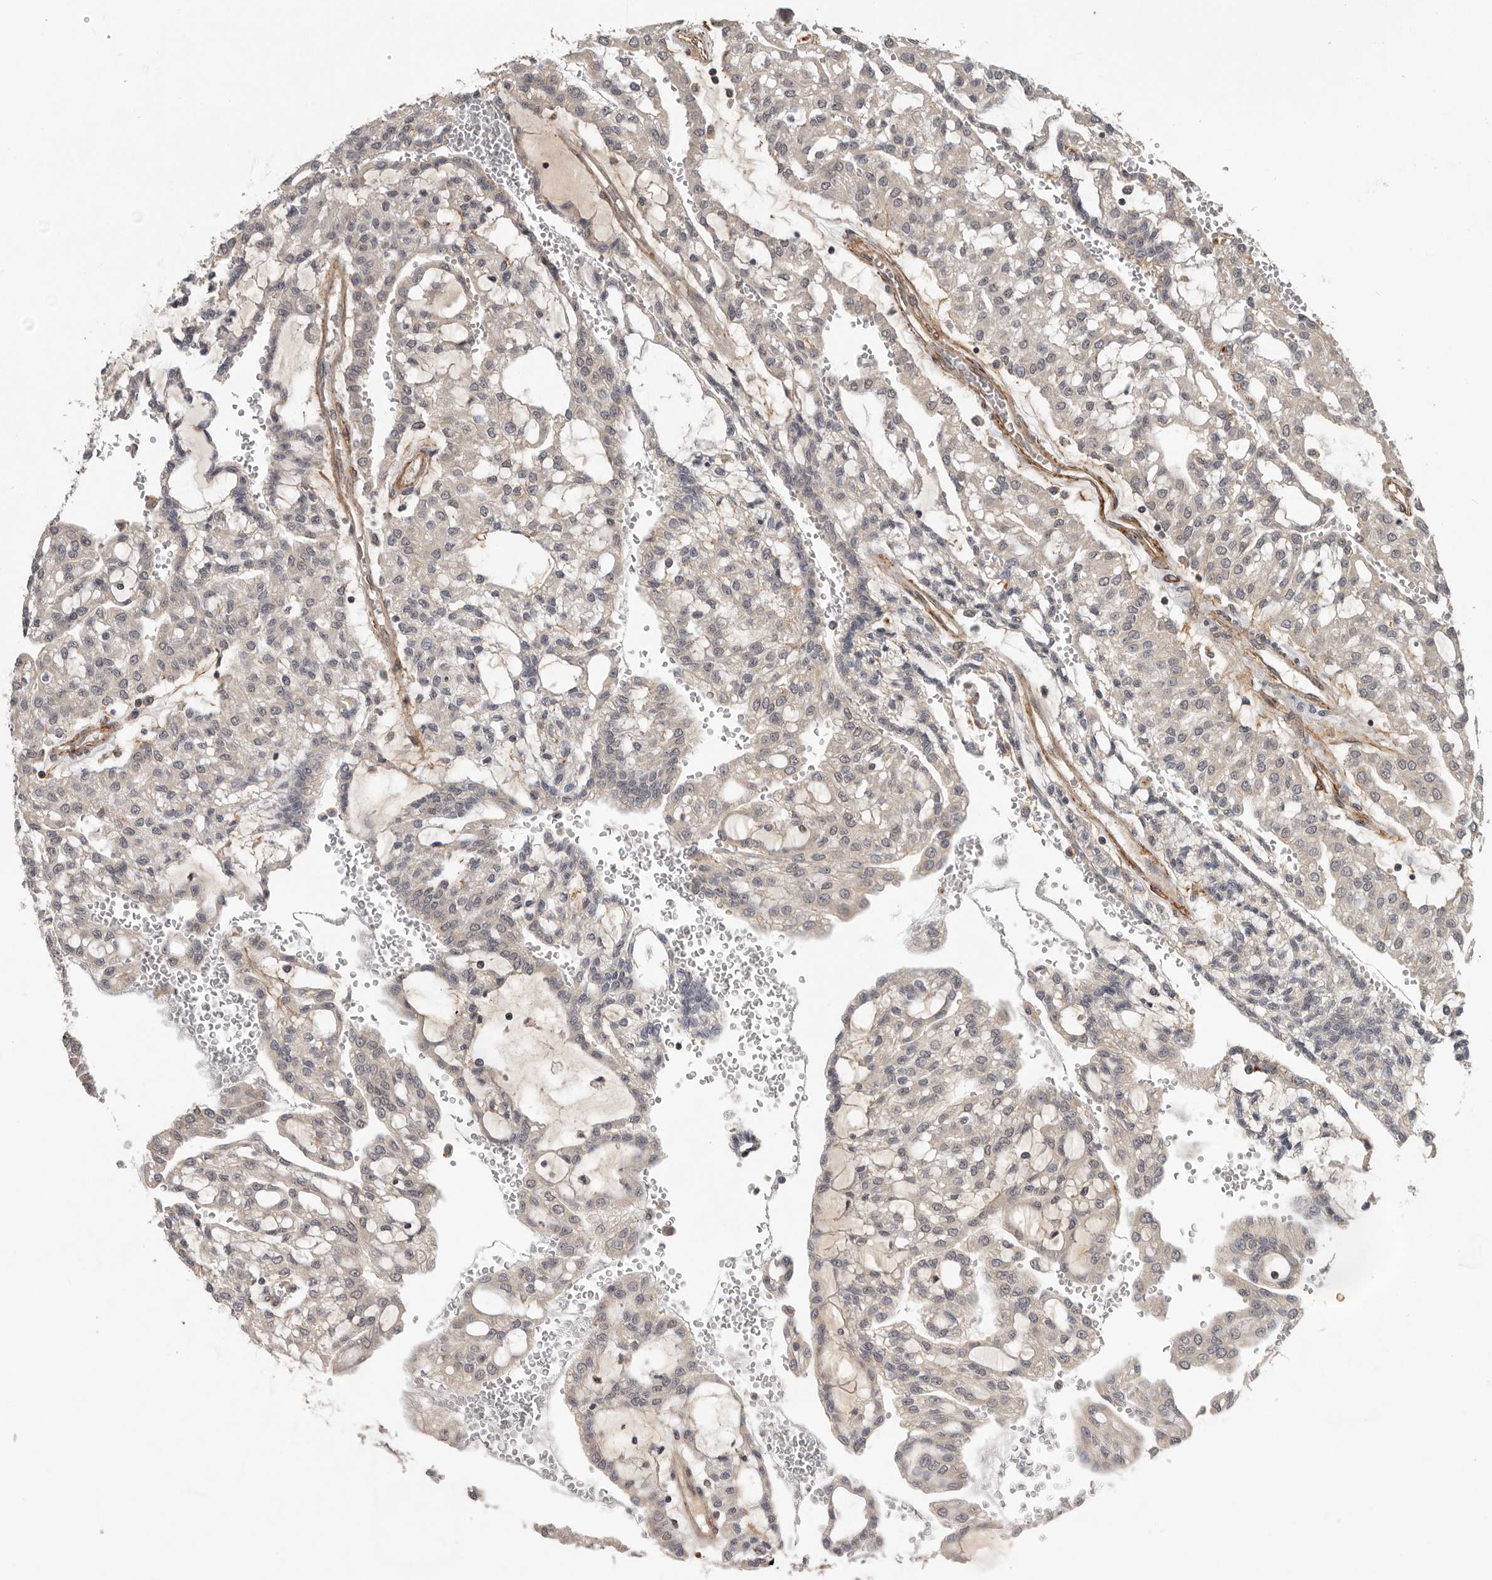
{"staining": {"intensity": "negative", "quantity": "none", "location": "none"}, "tissue": "renal cancer", "cell_type": "Tumor cells", "image_type": "cancer", "snomed": [{"axis": "morphology", "description": "Adenocarcinoma, NOS"}, {"axis": "topography", "description": "Kidney"}], "caption": "Immunohistochemical staining of human adenocarcinoma (renal) demonstrates no significant expression in tumor cells.", "gene": "RNF157", "patient": {"sex": "male", "age": 63}}